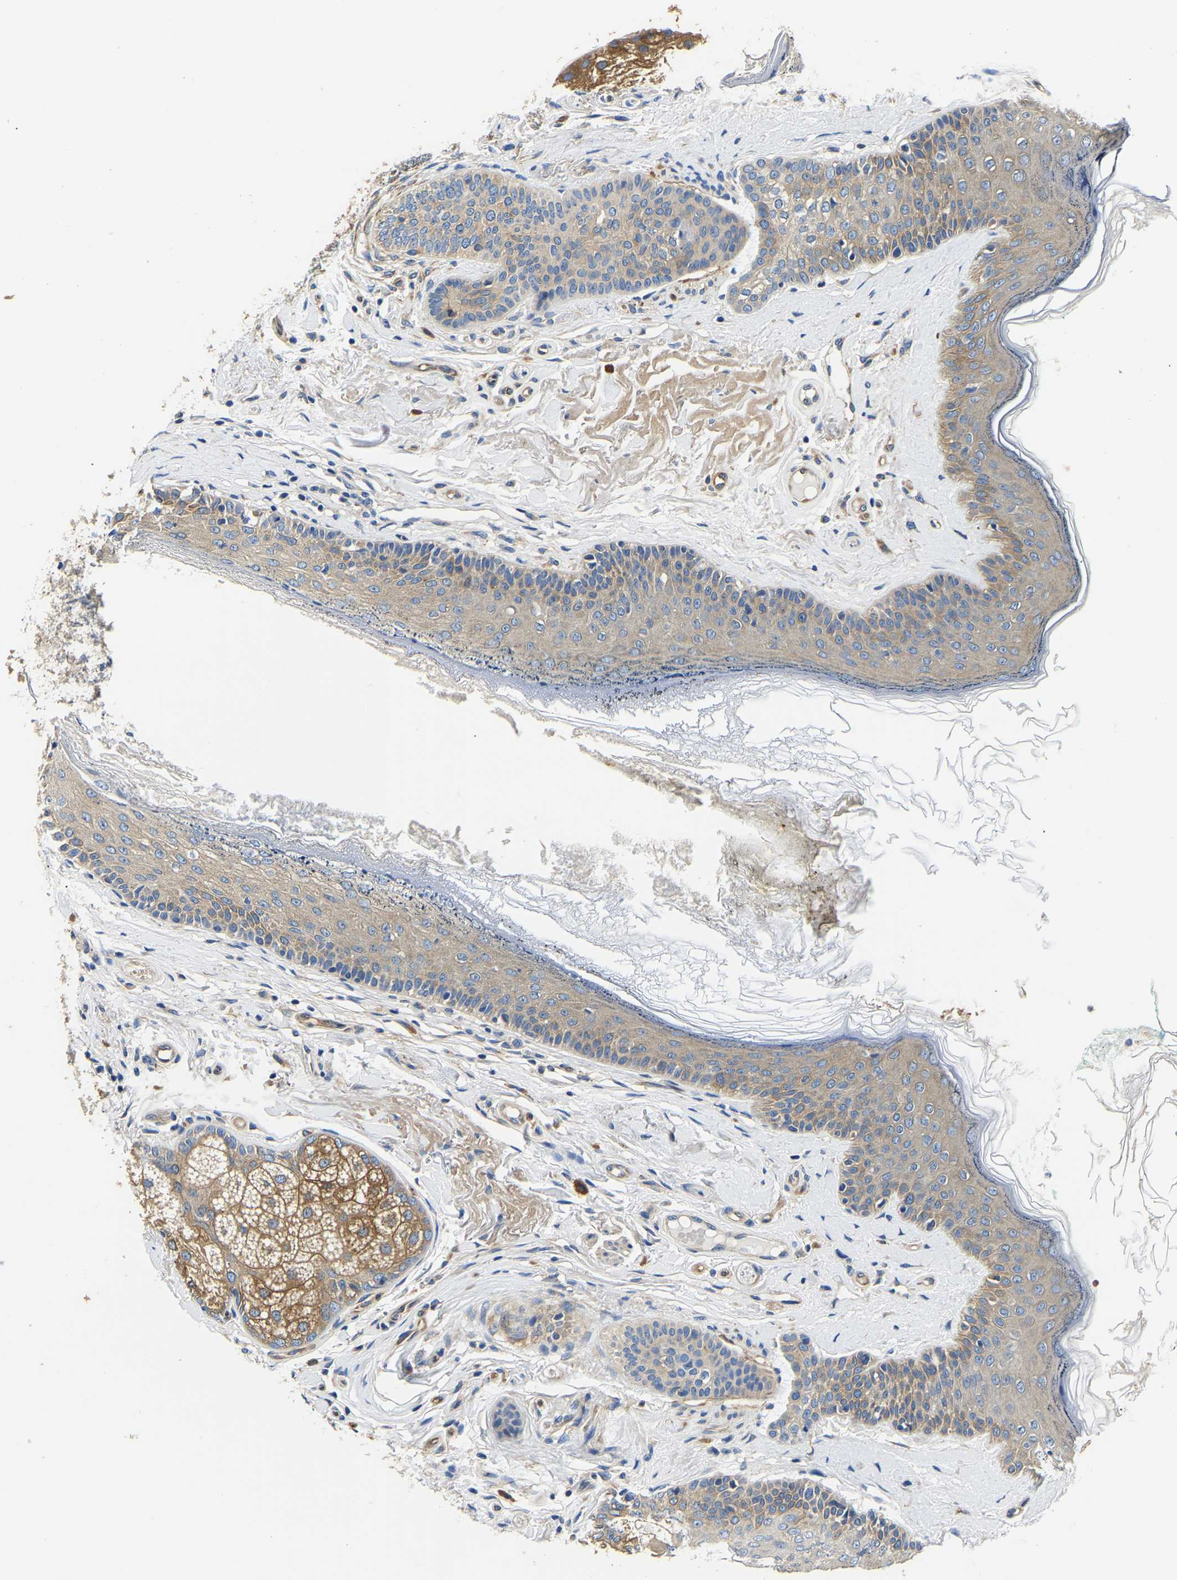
{"staining": {"intensity": "moderate", "quantity": "25%-75%", "location": "cytoplasmic/membranous"}, "tissue": "oral mucosa", "cell_type": "Squamous epithelial cells", "image_type": "normal", "snomed": [{"axis": "morphology", "description": "Normal tissue, NOS"}, {"axis": "topography", "description": "Skin"}, {"axis": "topography", "description": "Oral tissue"}], "caption": "Approximately 25%-75% of squamous epithelial cells in unremarkable human oral mucosa reveal moderate cytoplasmic/membranous protein expression as visualized by brown immunohistochemical staining.", "gene": "CSDE1", "patient": {"sex": "male", "age": 84}}